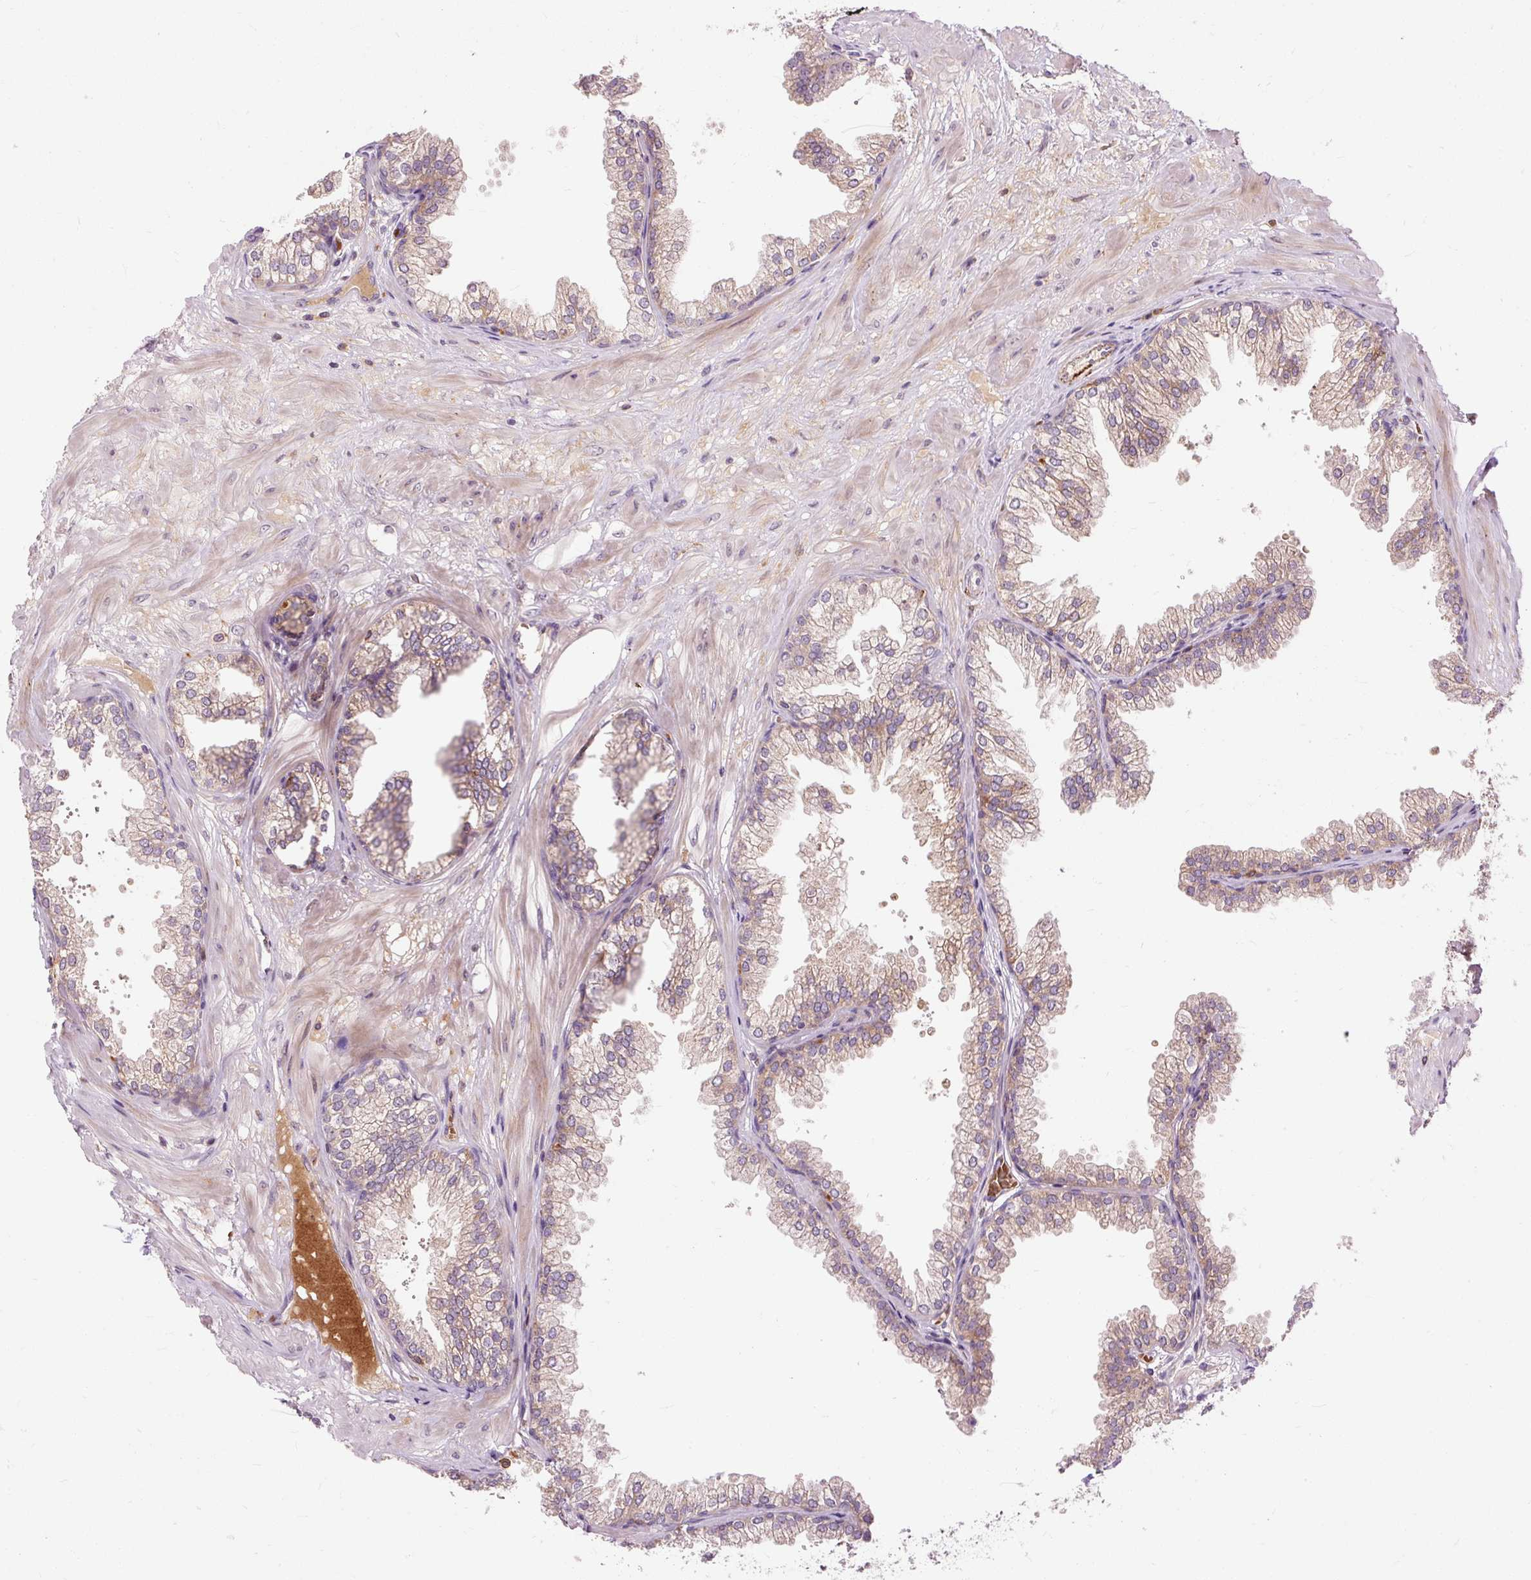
{"staining": {"intensity": "moderate", "quantity": "25%-75%", "location": "cytoplasmic/membranous"}, "tissue": "prostate", "cell_type": "Glandular cells", "image_type": "normal", "snomed": [{"axis": "morphology", "description": "Normal tissue, NOS"}, {"axis": "topography", "description": "Prostate"}], "caption": "This is a histology image of IHC staining of normal prostate, which shows moderate staining in the cytoplasmic/membranous of glandular cells.", "gene": "CEBPZ", "patient": {"sex": "male", "age": 37}}